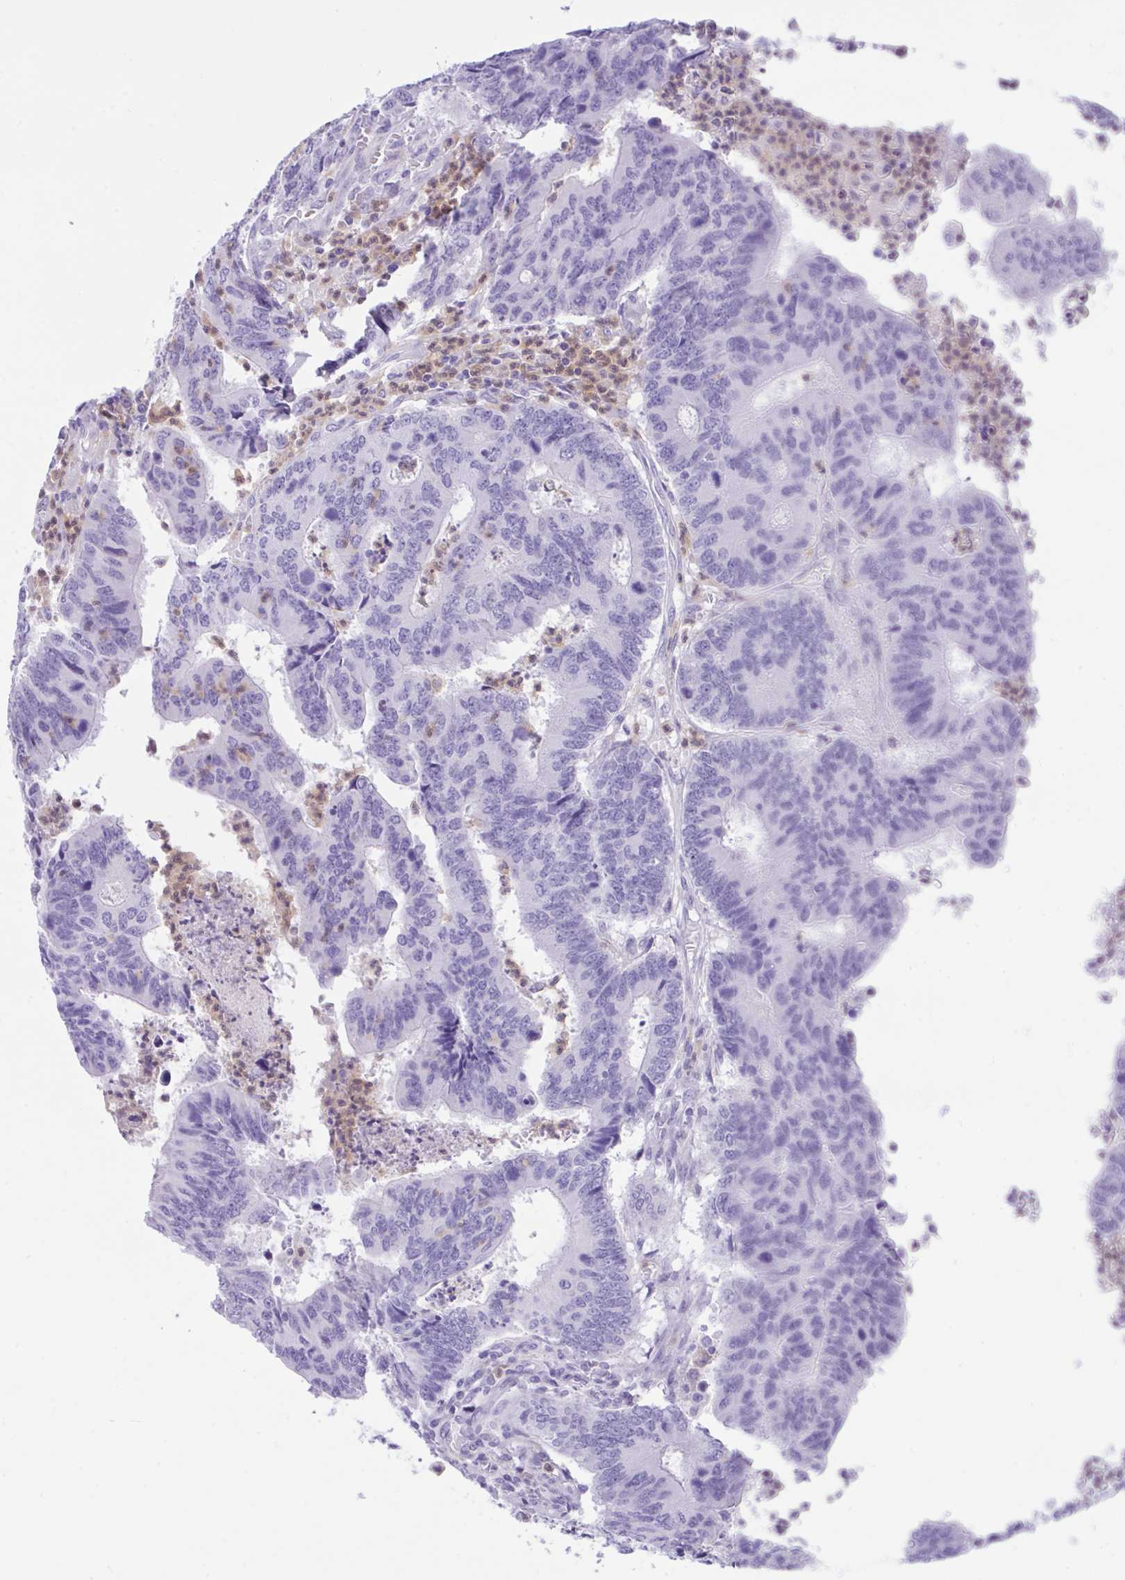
{"staining": {"intensity": "negative", "quantity": "none", "location": "none"}, "tissue": "colorectal cancer", "cell_type": "Tumor cells", "image_type": "cancer", "snomed": [{"axis": "morphology", "description": "Adenocarcinoma, NOS"}, {"axis": "topography", "description": "Colon"}], "caption": "This micrograph is of colorectal cancer stained with immunohistochemistry (IHC) to label a protein in brown with the nuclei are counter-stained blue. There is no positivity in tumor cells.", "gene": "NCF1", "patient": {"sex": "female", "age": 67}}